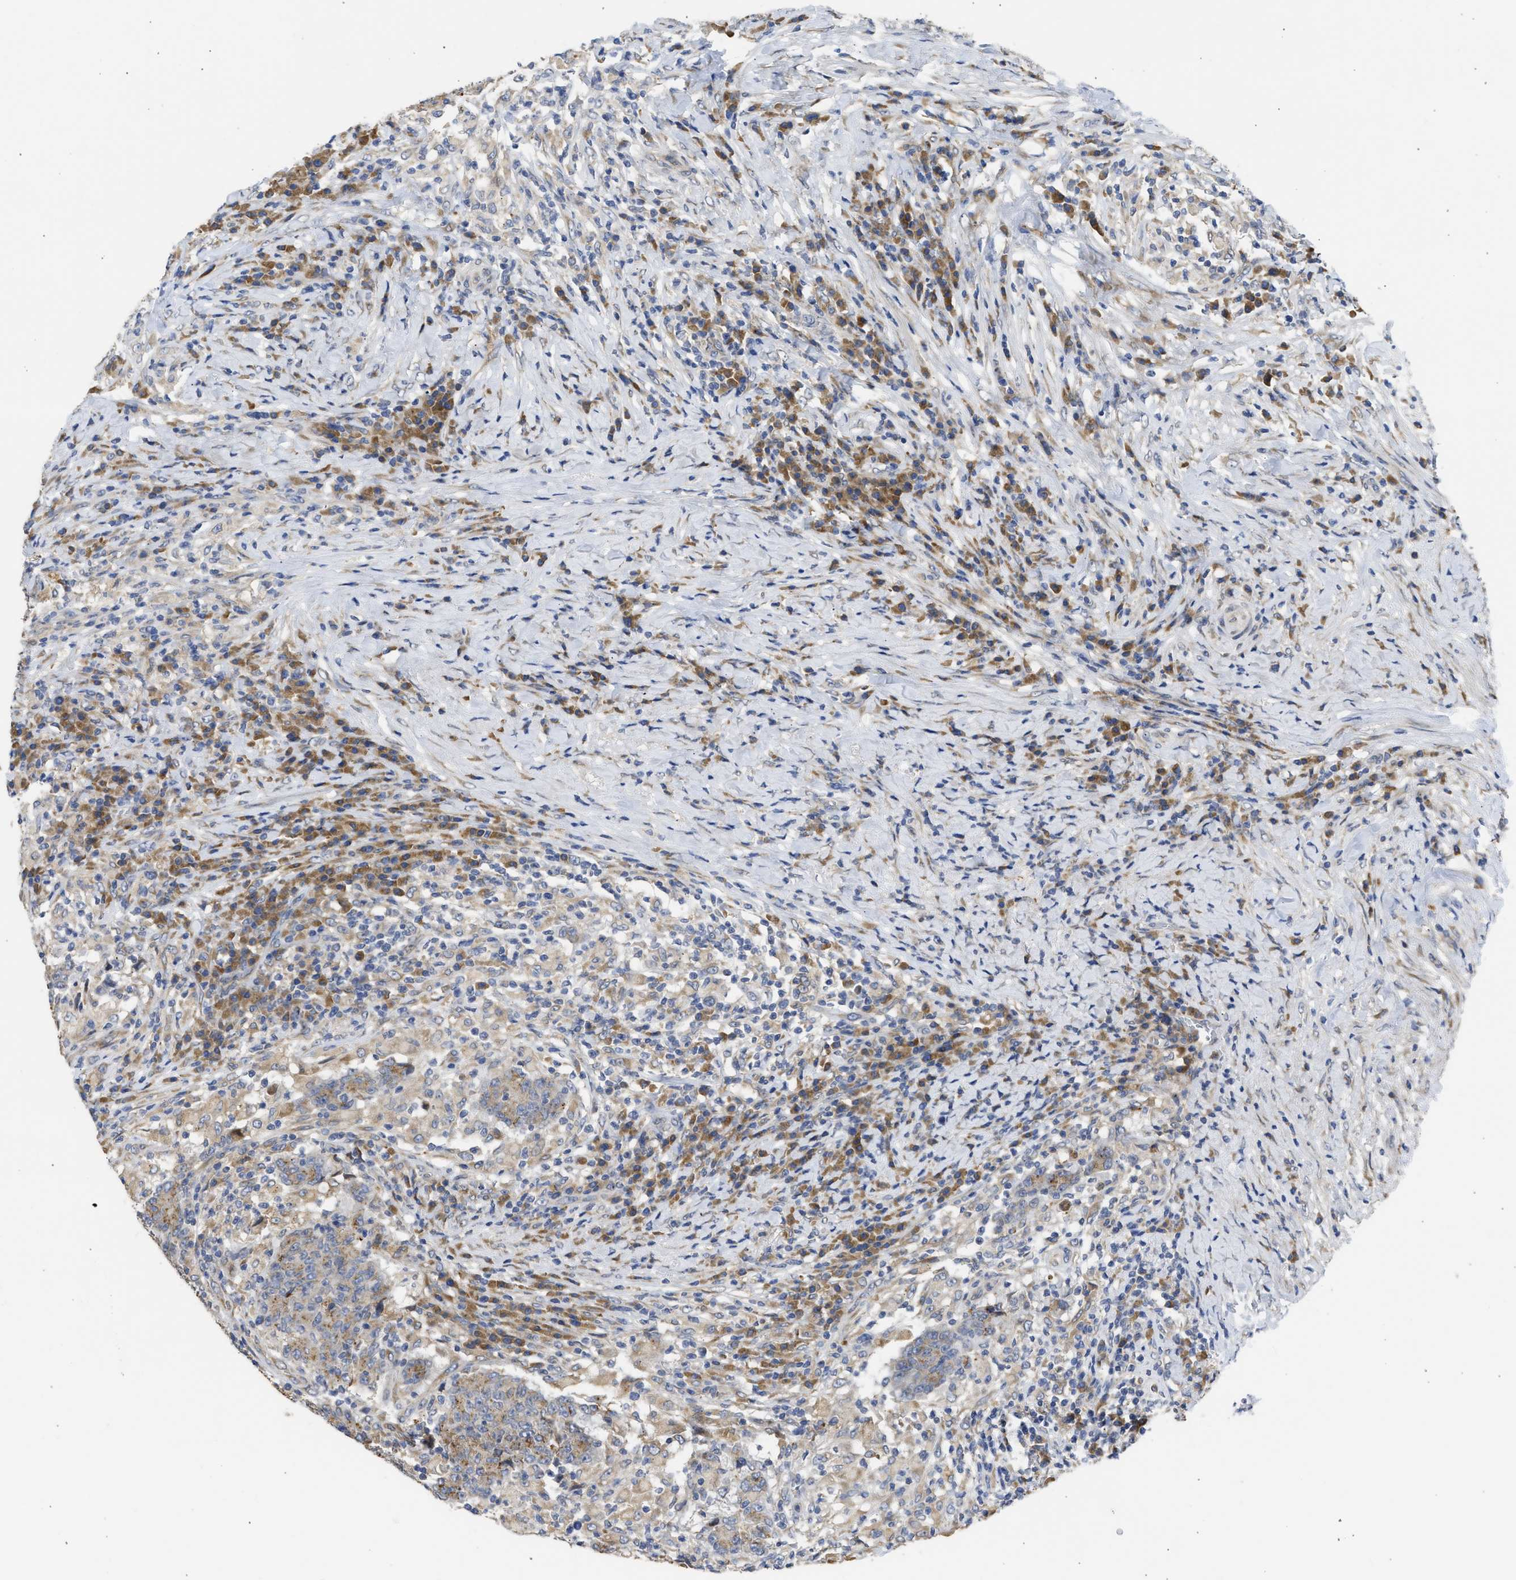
{"staining": {"intensity": "weak", "quantity": ">75%", "location": "cytoplasmic/membranous"}, "tissue": "colorectal cancer", "cell_type": "Tumor cells", "image_type": "cancer", "snomed": [{"axis": "morphology", "description": "Normal tissue, NOS"}, {"axis": "morphology", "description": "Adenocarcinoma, NOS"}, {"axis": "topography", "description": "Colon"}], "caption": "Weak cytoplasmic/membranous protein staining is seen in about >75% of tumor cells in colorectal adenocarcinoma.", "gene": "TMED1", "patient": {"sex": "female", "age": 75}}